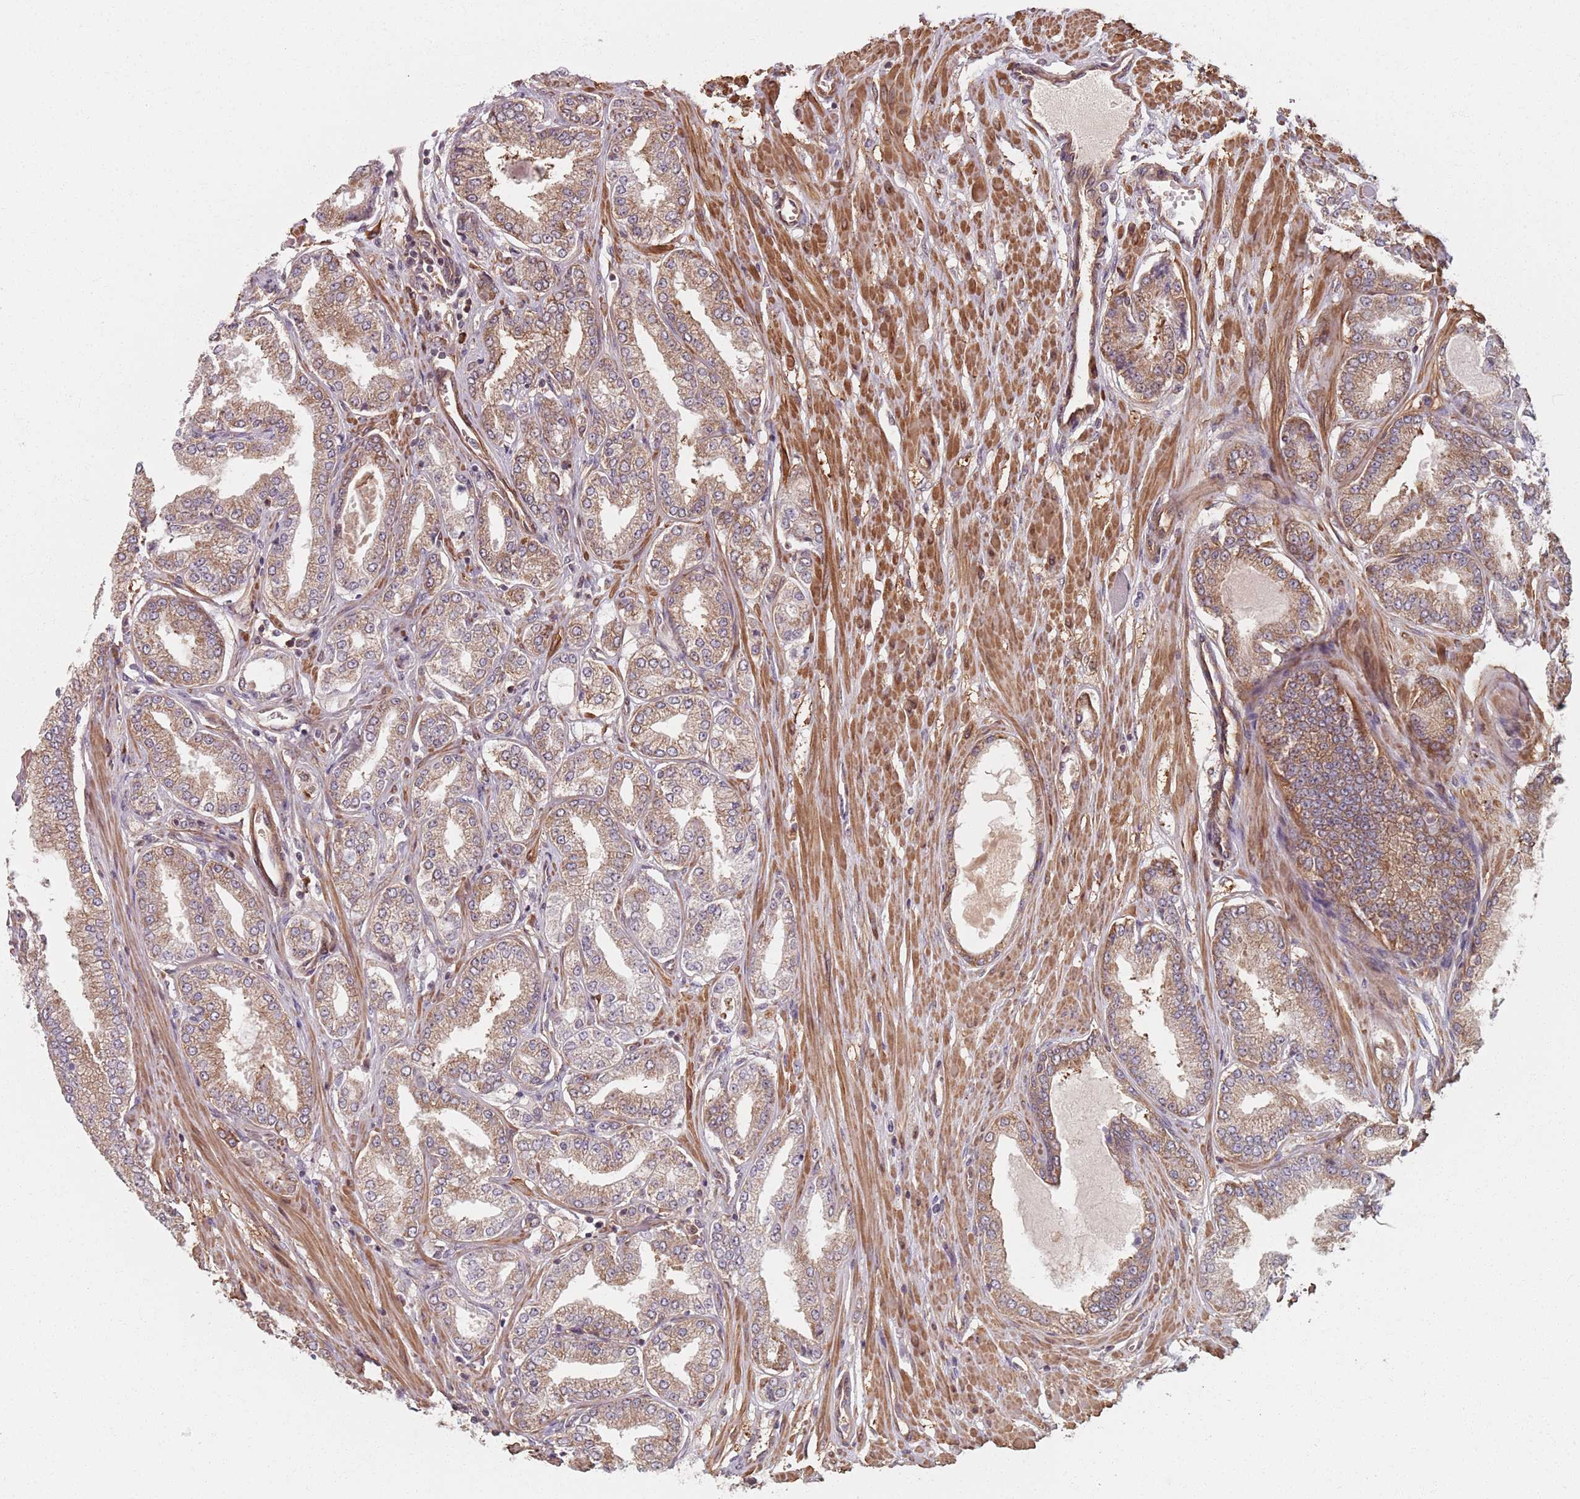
{"staining": {"intensity": "weak", "quantity": ">75%", "location": "cytoplasmic/membranous"}, "tissue": "prostate cancer", "cell_type": "Tumor cells", "image_type": "cancer", "snomed": [{"axis": "morphology", "description": "Adenocarcinoma, Low grade"}, {"axis": "topography", "description": "Prostate"}], "caption": "Immunohistochemistry image of neoplastic tissue: human prostate cancer stained using IHC reveals low levels of weak protein expression localized specifically in the cytoplasmic/membranous of tumor cells, appearing as a cytoplasmic/membranous brown color.", "gene": "NOTCH3", "patient": {"sex": "male", "age": 63}}